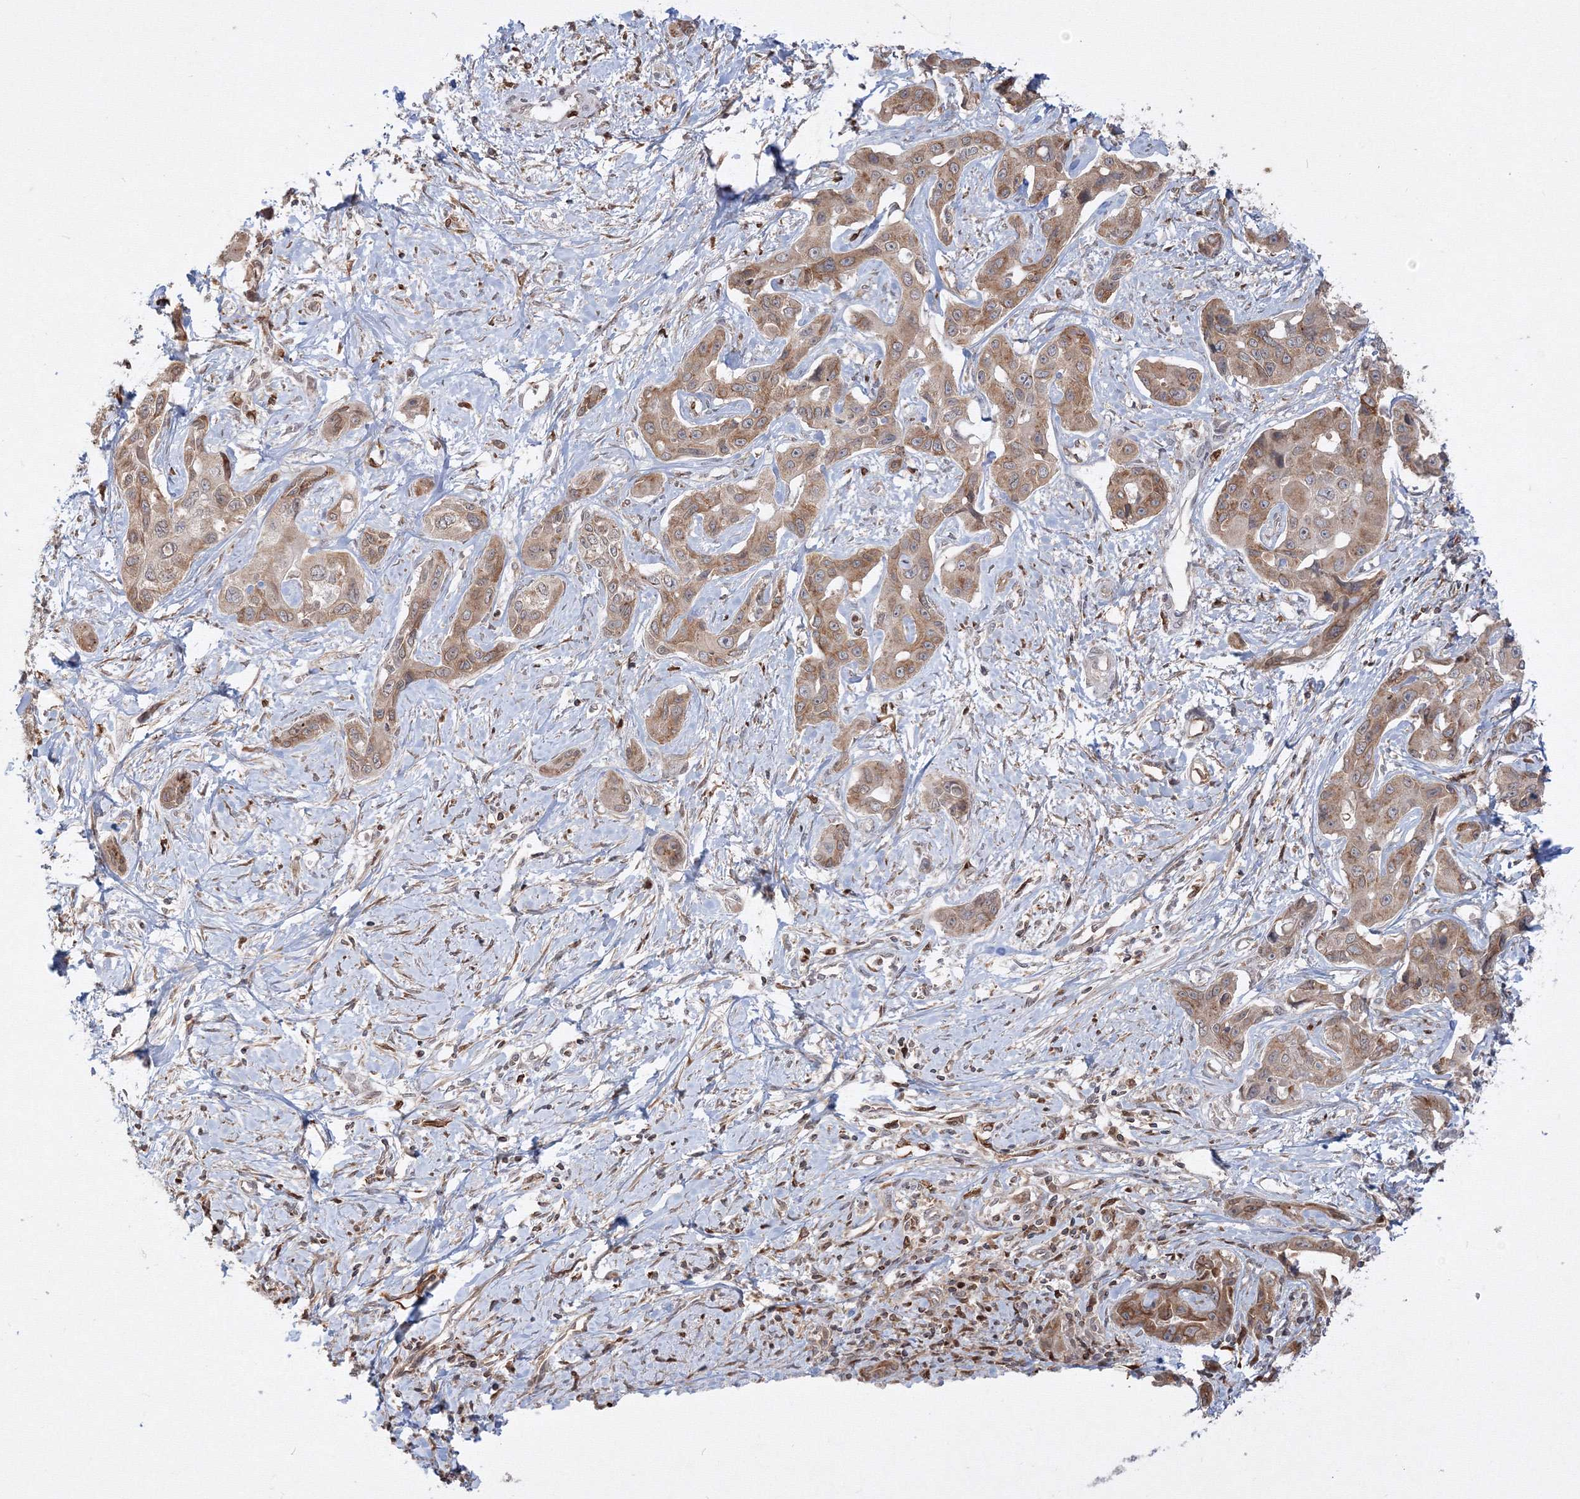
{"staining": {"intensity": "moderate", "quantity": ">75%", "location": "cytoplasmic/membranous"}, "tissue": "liver cancer", "cell_type": "Tumor cells", "image_type": "cancer", "snomed": [{"axis": "morphology", "description": "Cholangiocarcinoma"}, {"axis": "topography", "description": "Liver"}], "caption": "IHC of liver cholangiocarcinoma displays medium levels of moderate cytoplasmic/membranous expression in about >75% of tumor cells.", "gene": "TMEM50B", "patient": {"sex": "male", "age": 59}}